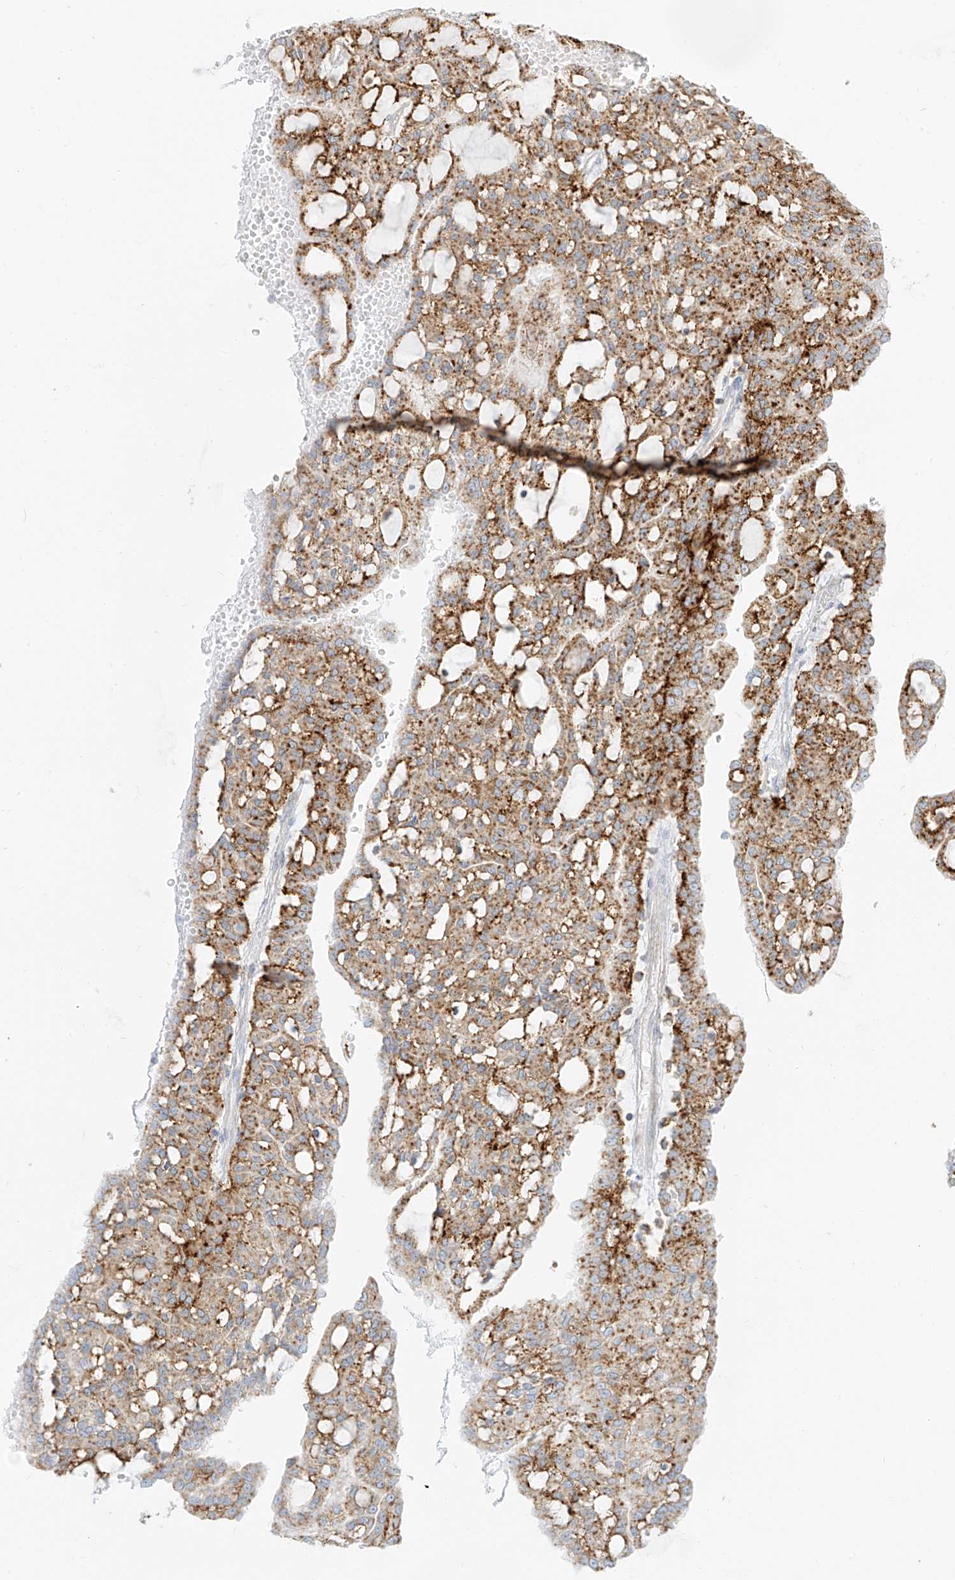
{"staining": {"intensity": "moderate", "quantity": ">75%", "location": "cytoplasmic/membranous"}, "tissue": "renal cancer", "cell_type": "Tumor cells", "image_type": "cancer", "snomed": [{"axis": "morphology", "description": "Adenocarcinoma, NOS"}, {"axis": "topography", "description": "Kidney"}], "caption": "A micrograph showing moderate cytoplasmic/membranous expression in about >75% of tumor cells in renal adenocarcinoma, as visualized by brown immunohistochemical staining.", "gene": "SLC35F6", "patient": {"sex": "male", "age": 63}}